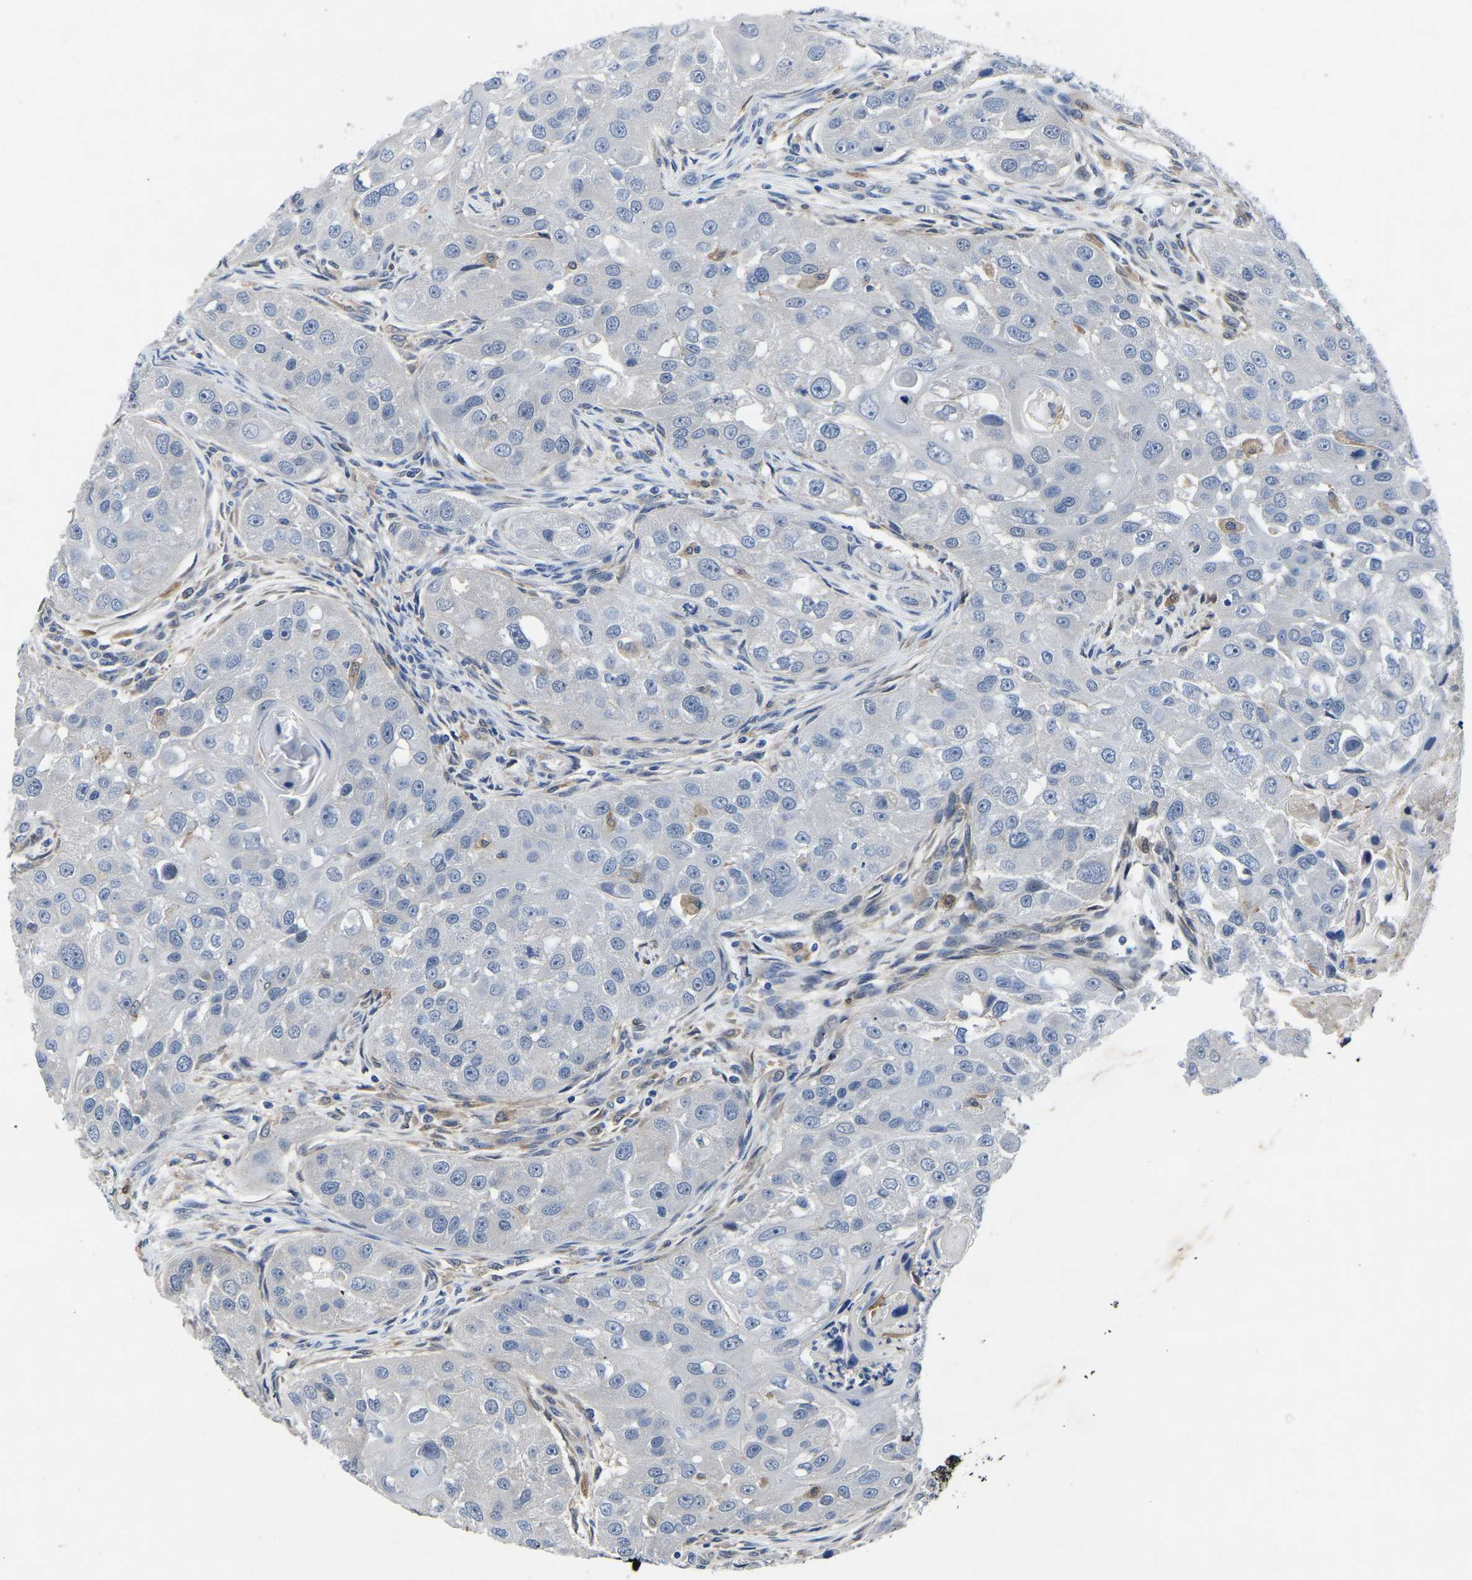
{"staining": {"intensity": "negative", "quantity": "none", "location": "none"}, "tissue": "head and neck cancer", "cell_type": "Tumor cells", "image_type": "cancer", "snomed": [{"axis": "morphology", "description": "Normal tissue, NOS"}, {"axis": "morphology", "description": "Squamous cell carcinoma, NOS"}, {"axis": "topography", "description": "Skeletal muscle"}, {"axis": "topography", "description": "Head-Neck"}], "caption": "Image shows no significant protein staining in tumor cells of squamous cell carcinoma (head and neck).", "gene": "ATG2B", "patient": {"sex": "male", "age": 51}}